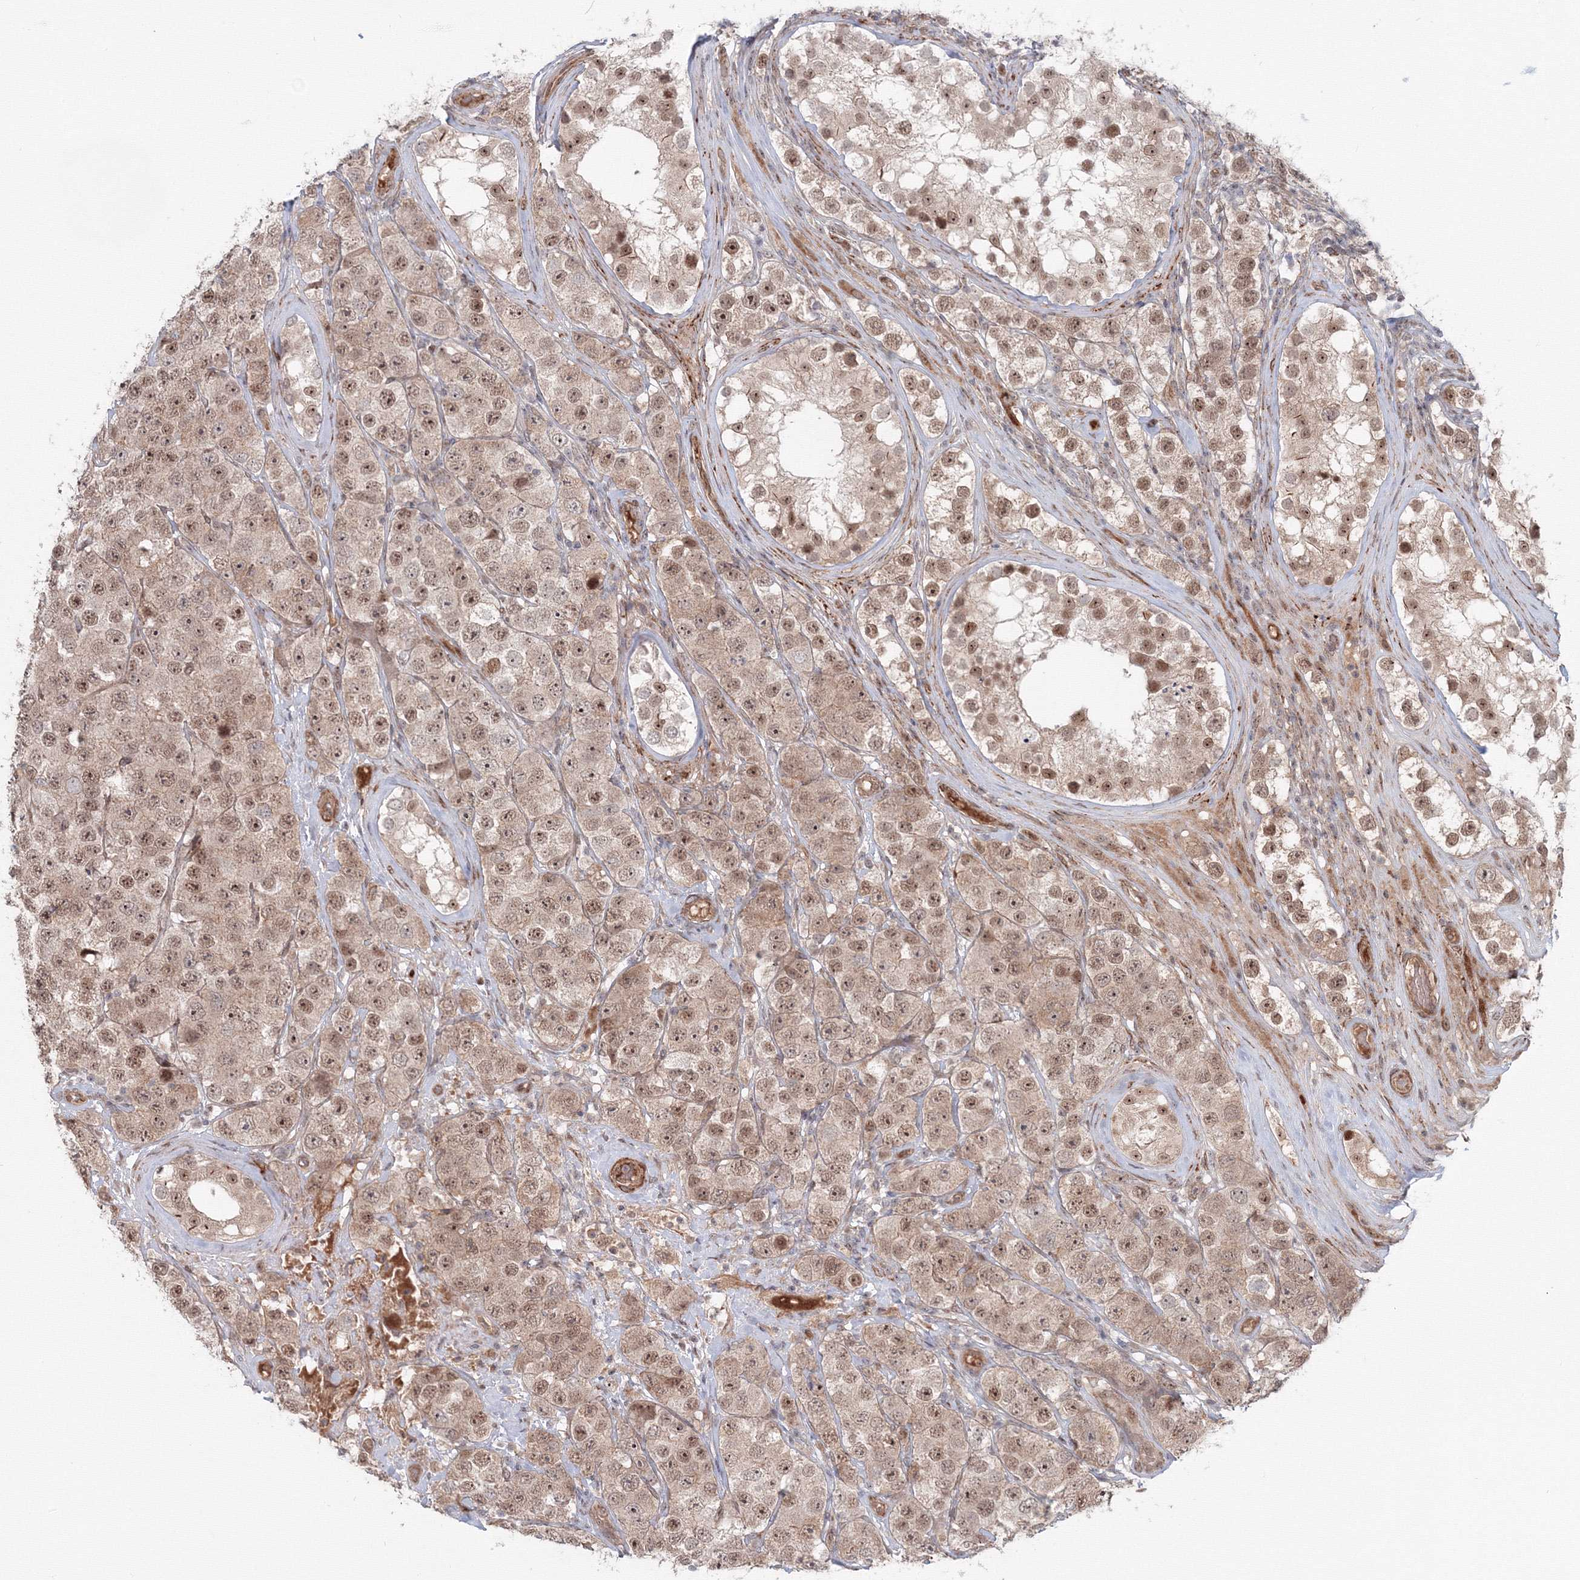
{"staining": {"intensity": "moderate", "quantity": ">75%", "location": "cytoplasmic/membranous,nuclear"}, "tissue": "testis cancer", "cell_type": "Tumor cells", "image_type": "cancer", "snomed": [{"axis": "morphology", "description": "Seminoma, NOS"}, {"axis": "topography", "description": "Testis"}], "caption": "DAB (3,3'-diaminobenzidine) immunohistochemical staining of testis seminoma demonstrates moderate cytoplasmic/membranous and nuclear protein expression in approximately >75% of tumor cells. Using DAB (brown) and hematoxylin (blue) stains, captured at high magnification using brightfield microscopy.", "gene": "SH3PXD2A", "patient": {"sex": "male", "age": 28}}